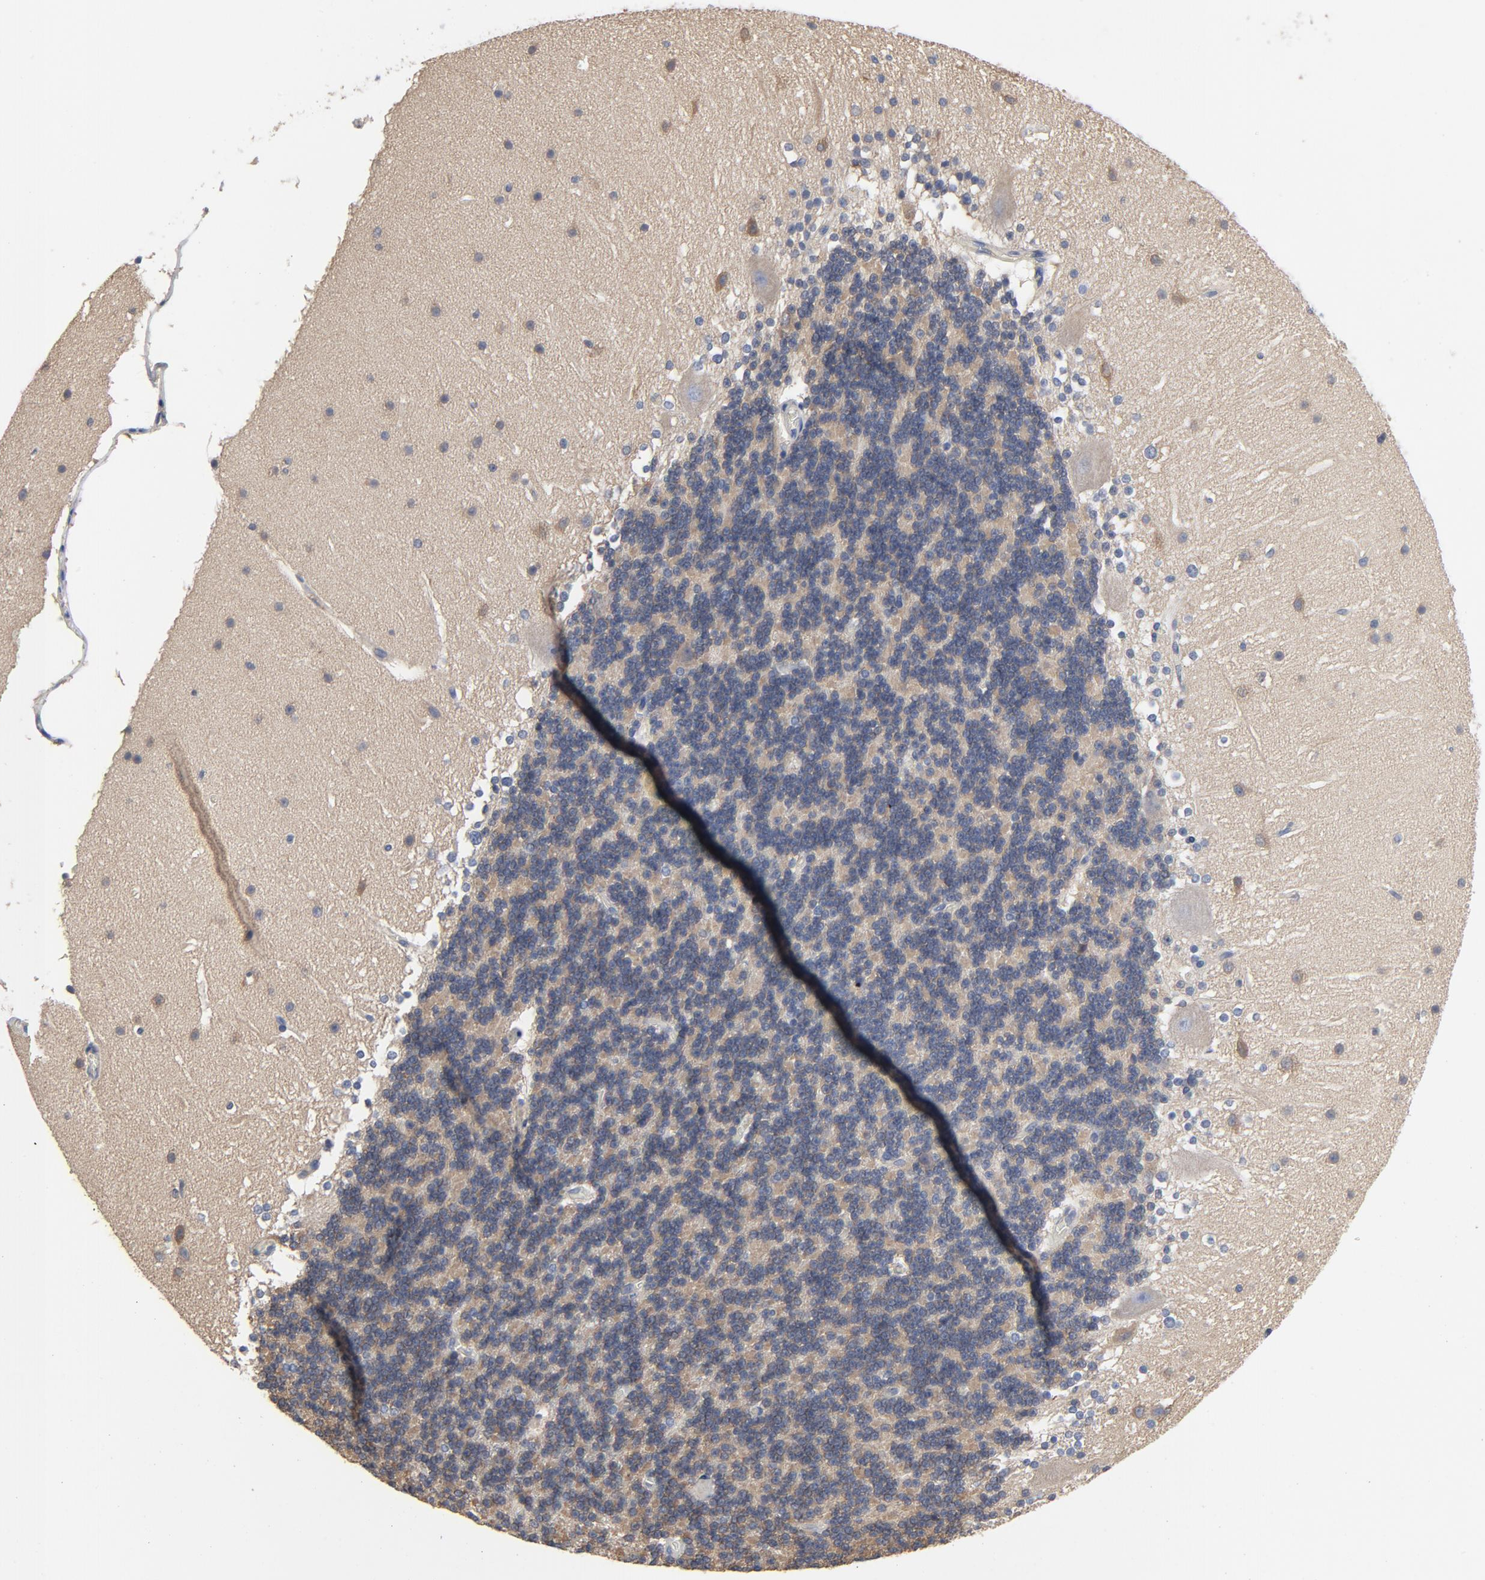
{"staining": {"intensity": "moderate", "quantity": "25%-75%", "location": "cytoplasmic/membranous"}, "tissue": "cerebellum", "cell_type": "Cells in granular layer", "image_type": "normal", "snomed": [{"axis": "morphology", "description": "Normal tissue, NOS"}, {"axis": "topography", "description": "Cerebellum"}], "caption": "Protein analysis of benign cerebellum shows moderate cytoplasmic/membranous staining in approximately 25%-75% of cells in granular layer.", "gene": "DYNLT3", "patient": {"sex": "female", "age": 19}}